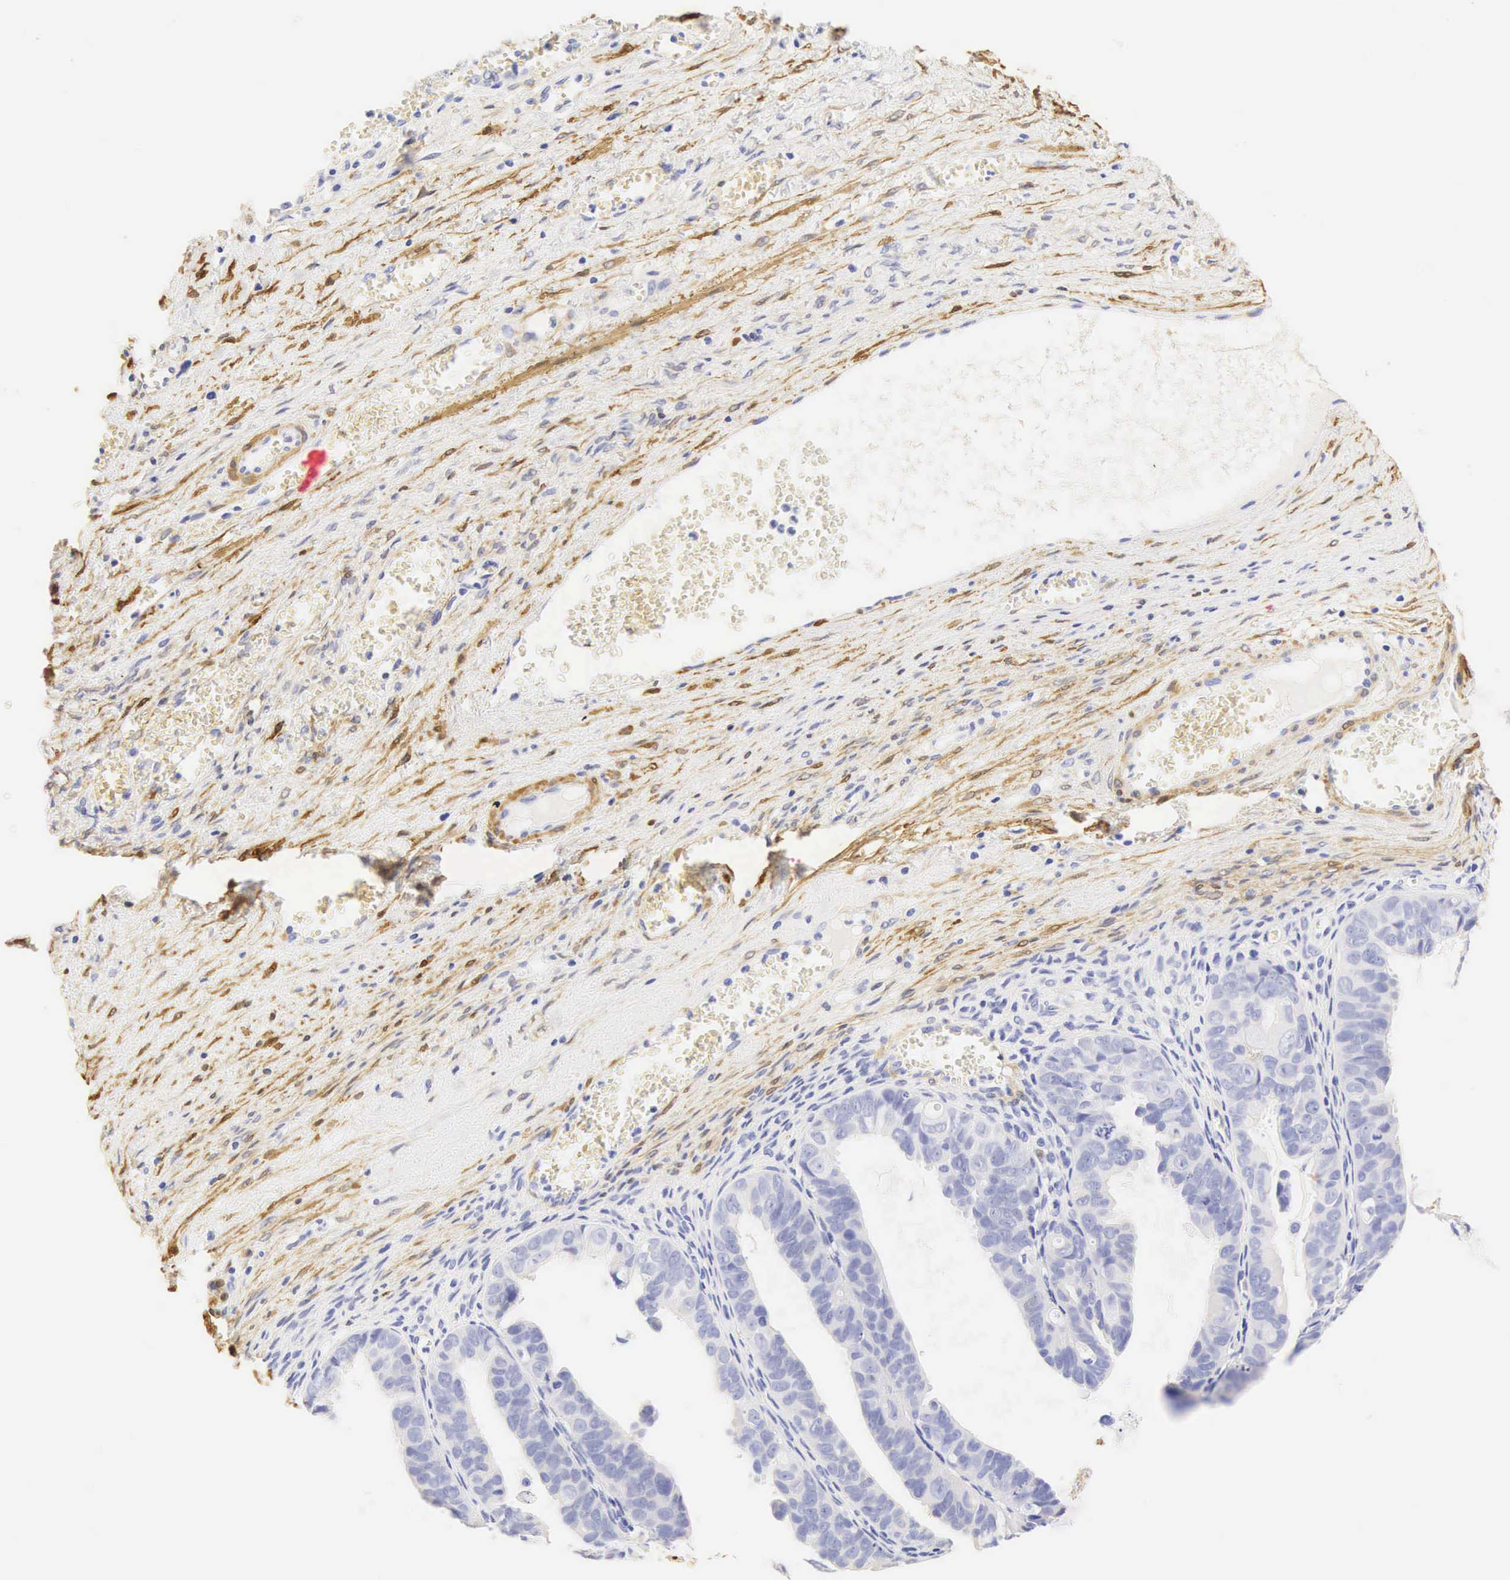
{"staining": {"intensity": "negative", "quantity": "none", "location": "none"}, "tissue": "ovarian cancer", "cell_type": "Tumor cells", "image_type": "cancer", "snomed": [{"axis": "morphology", "description": "Carcinoma, endometroid"}, {"axis": "topography", "description": "Ovary"}], "caption": "DAB (3,3'-diaminobenzidine) immunohistochemical staining of endometroid carcinoma (ovarian) reveals no significant staining in tumor cells.", "gene": "CNN1", "patient": {"sex": "female", "age": 85}}